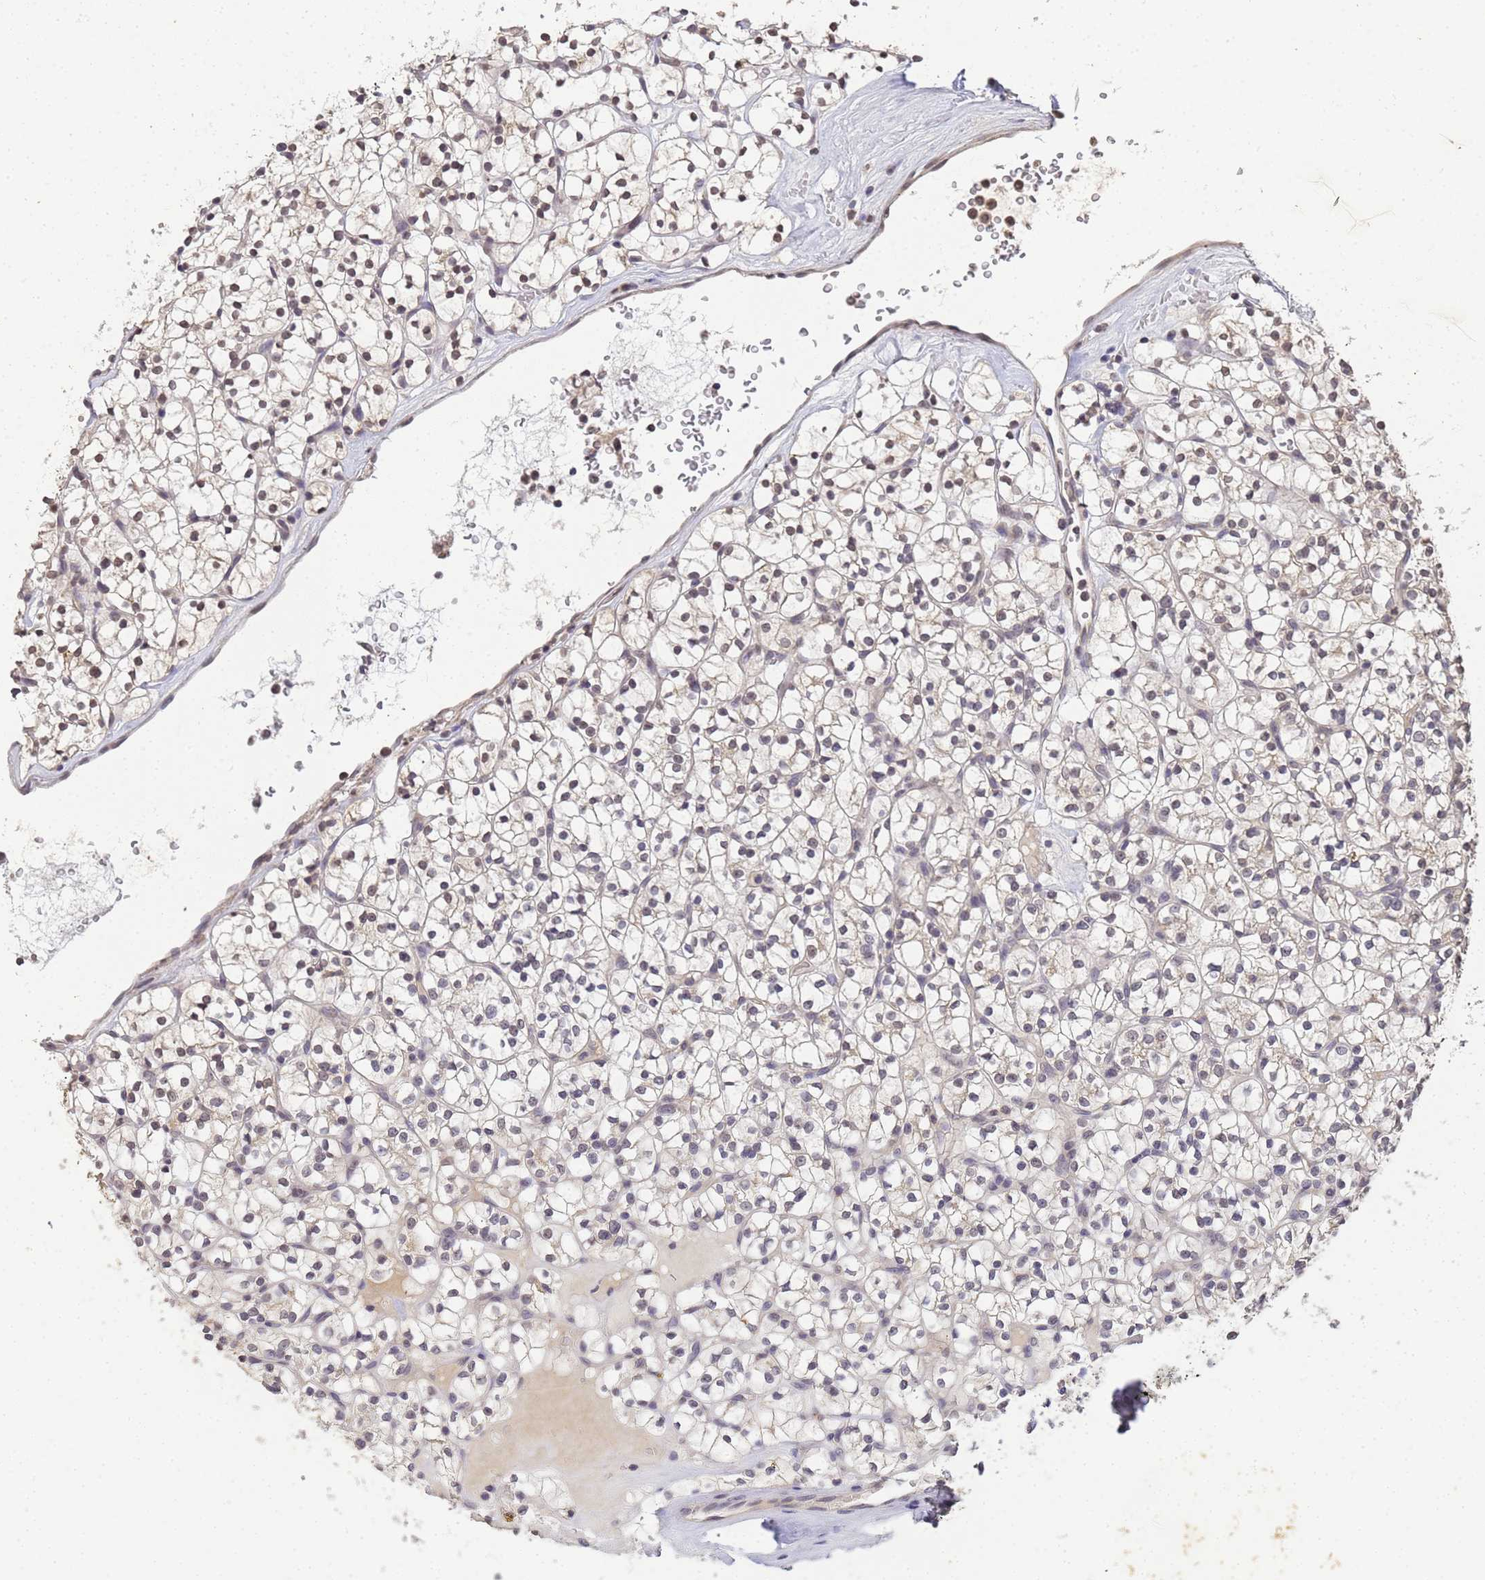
{"staining": {"intensity": "negative", "quantity": "none", "location": "none"}, "tissue": "renal cancer", "cell_type": "Tumor cells", "image_type": "cancer", "snomed": [{"axis": "morphology", "description": "Adenocarcinoma, NOS"}, {"axis": "topography", "description": "Kidney"}], "caption": "Immunohistochemistry image of adenocarcinoma (renal) stained for a protein (brown), which displays no positivity in tumor cells.", "gene": "MYL7", "patient": {"sex": "female", "age": 64}}